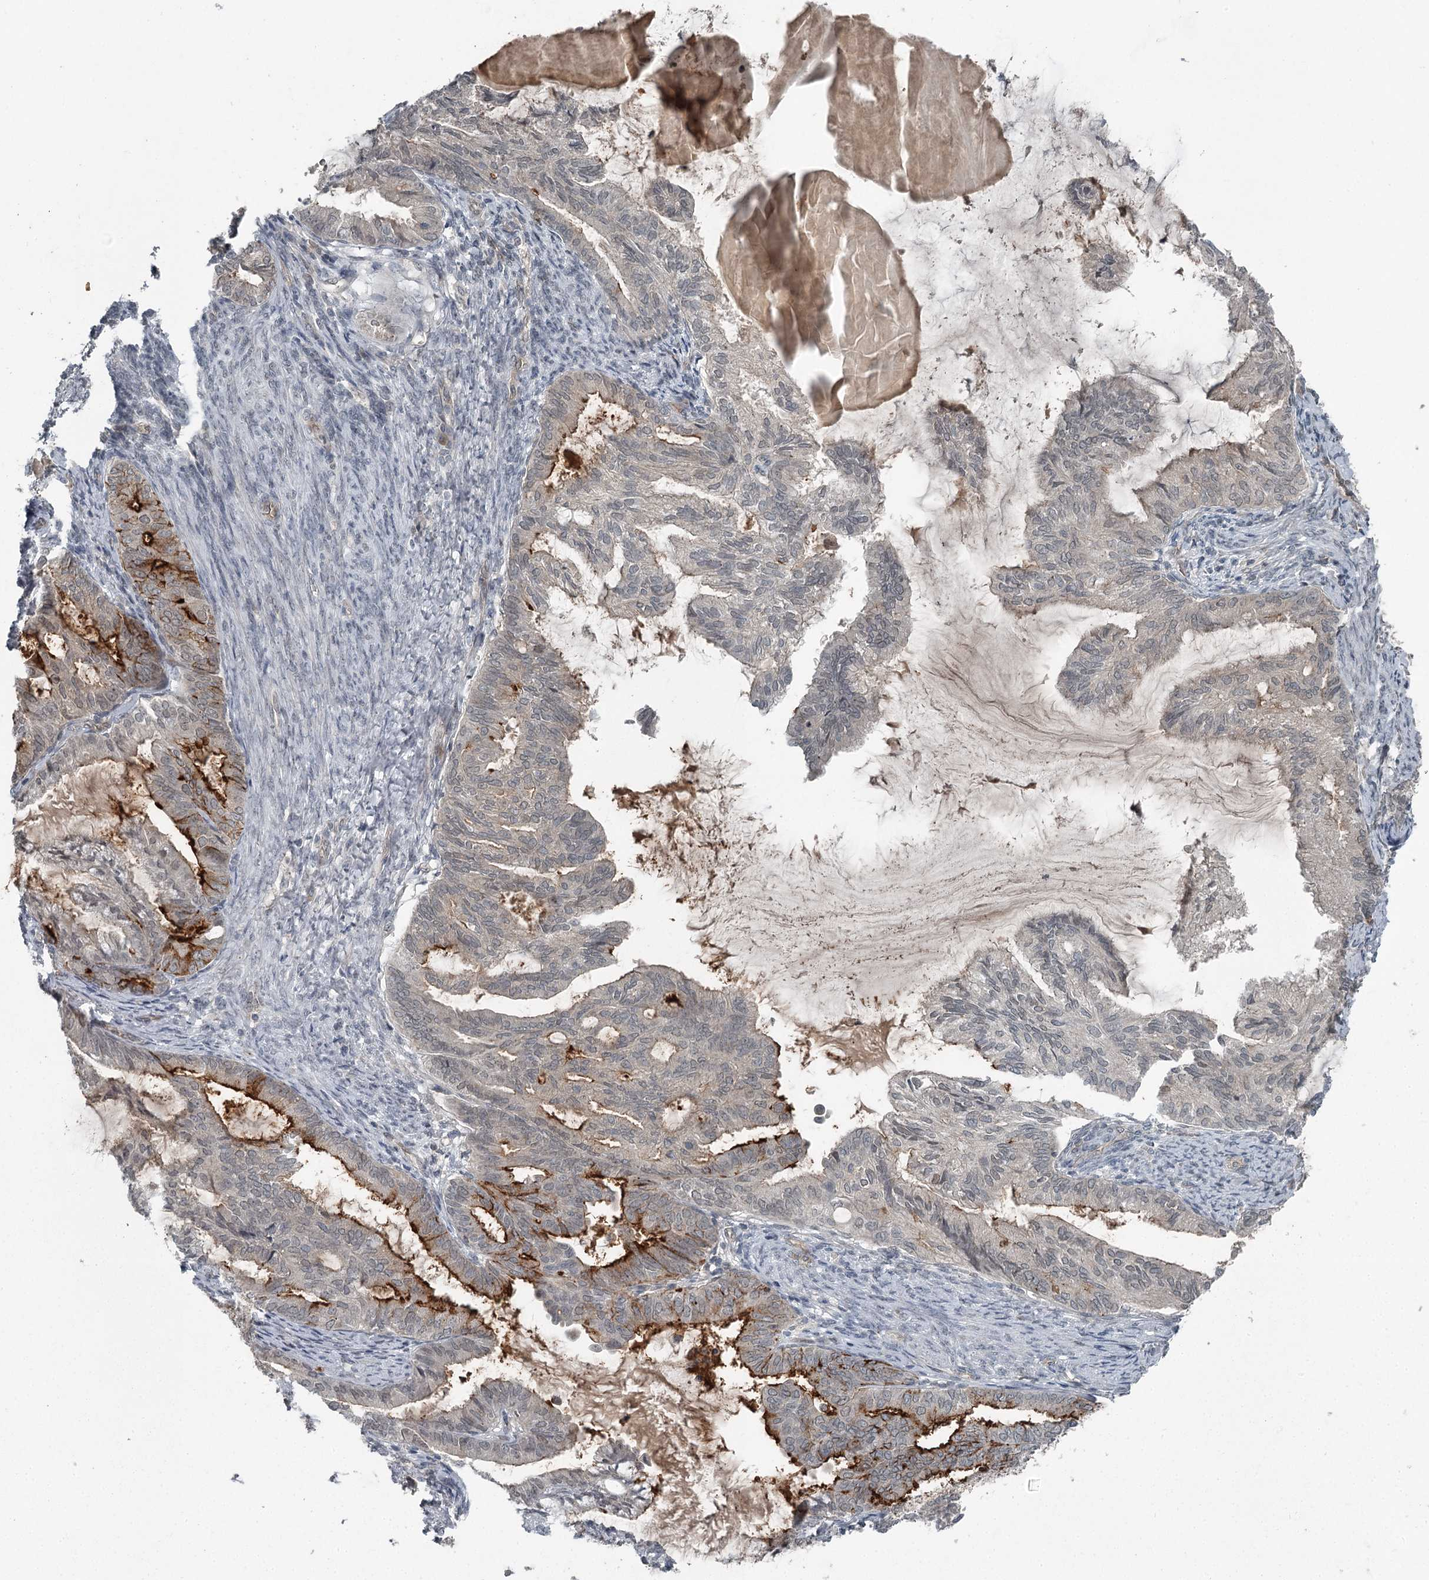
{"staining": {"intensity": "strong", "quantity": "<25%", "location": "cytoplasmic/membranous"}, "tissue": "endometrial cancer", "cell_type": "Tumor cells", "image_type": "cancer", "snomed": [{"axis": "morphology", "description": "Adenocarcinoma, NOS"}, {"axis": "topography", "description": "Endometrium"}], "caption": "Strong cytoplasmic/membranous protein positivity is appreciated in approximately <25% of tumor cells in endometrial adenocarcinoma.", "gene": "SLC39A8", "patient": {"sex": "female", "age": 86}}